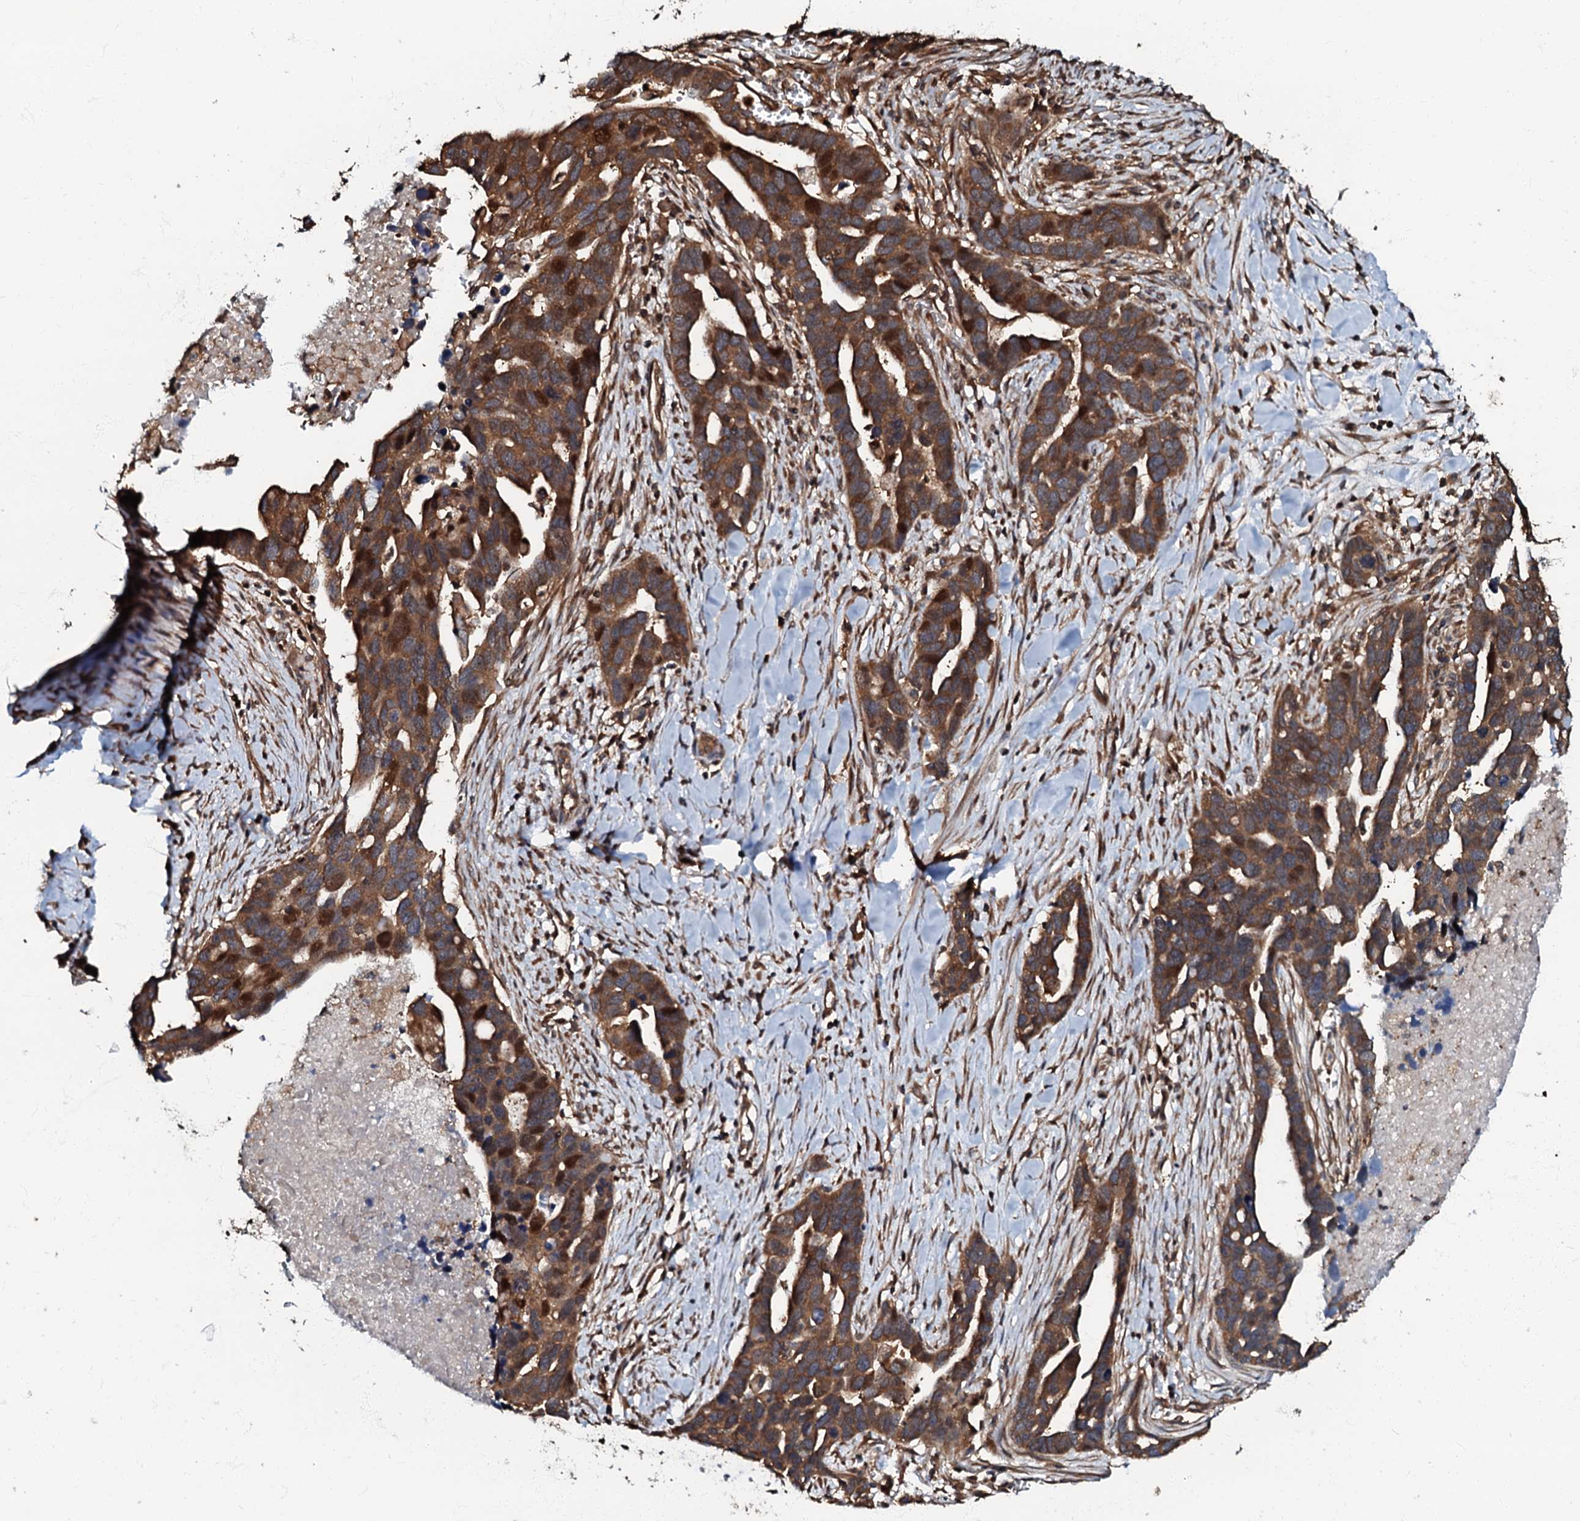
{"staining": {"intensity": "strong", "quantity": ">75%", "location": "cytoplasmic/membranous"}, "tissue": "ovarian cancer", "cell_type": "Tumor cells", "image_type": "cancer", "snomed": [{"axis": "morphology", "description": "Cystadenocarcinoma, serous, NOS"}, {"axis": "topography", "description": "Ovary"}], "caption": "Human ovarian cancer stained for a protein (brown) exhibits strong cytoplasmic/membranous positive expression in about >75% of tumor cells.", "gene": "OSBP", "patient": {"sex": "female", "age": 54}}